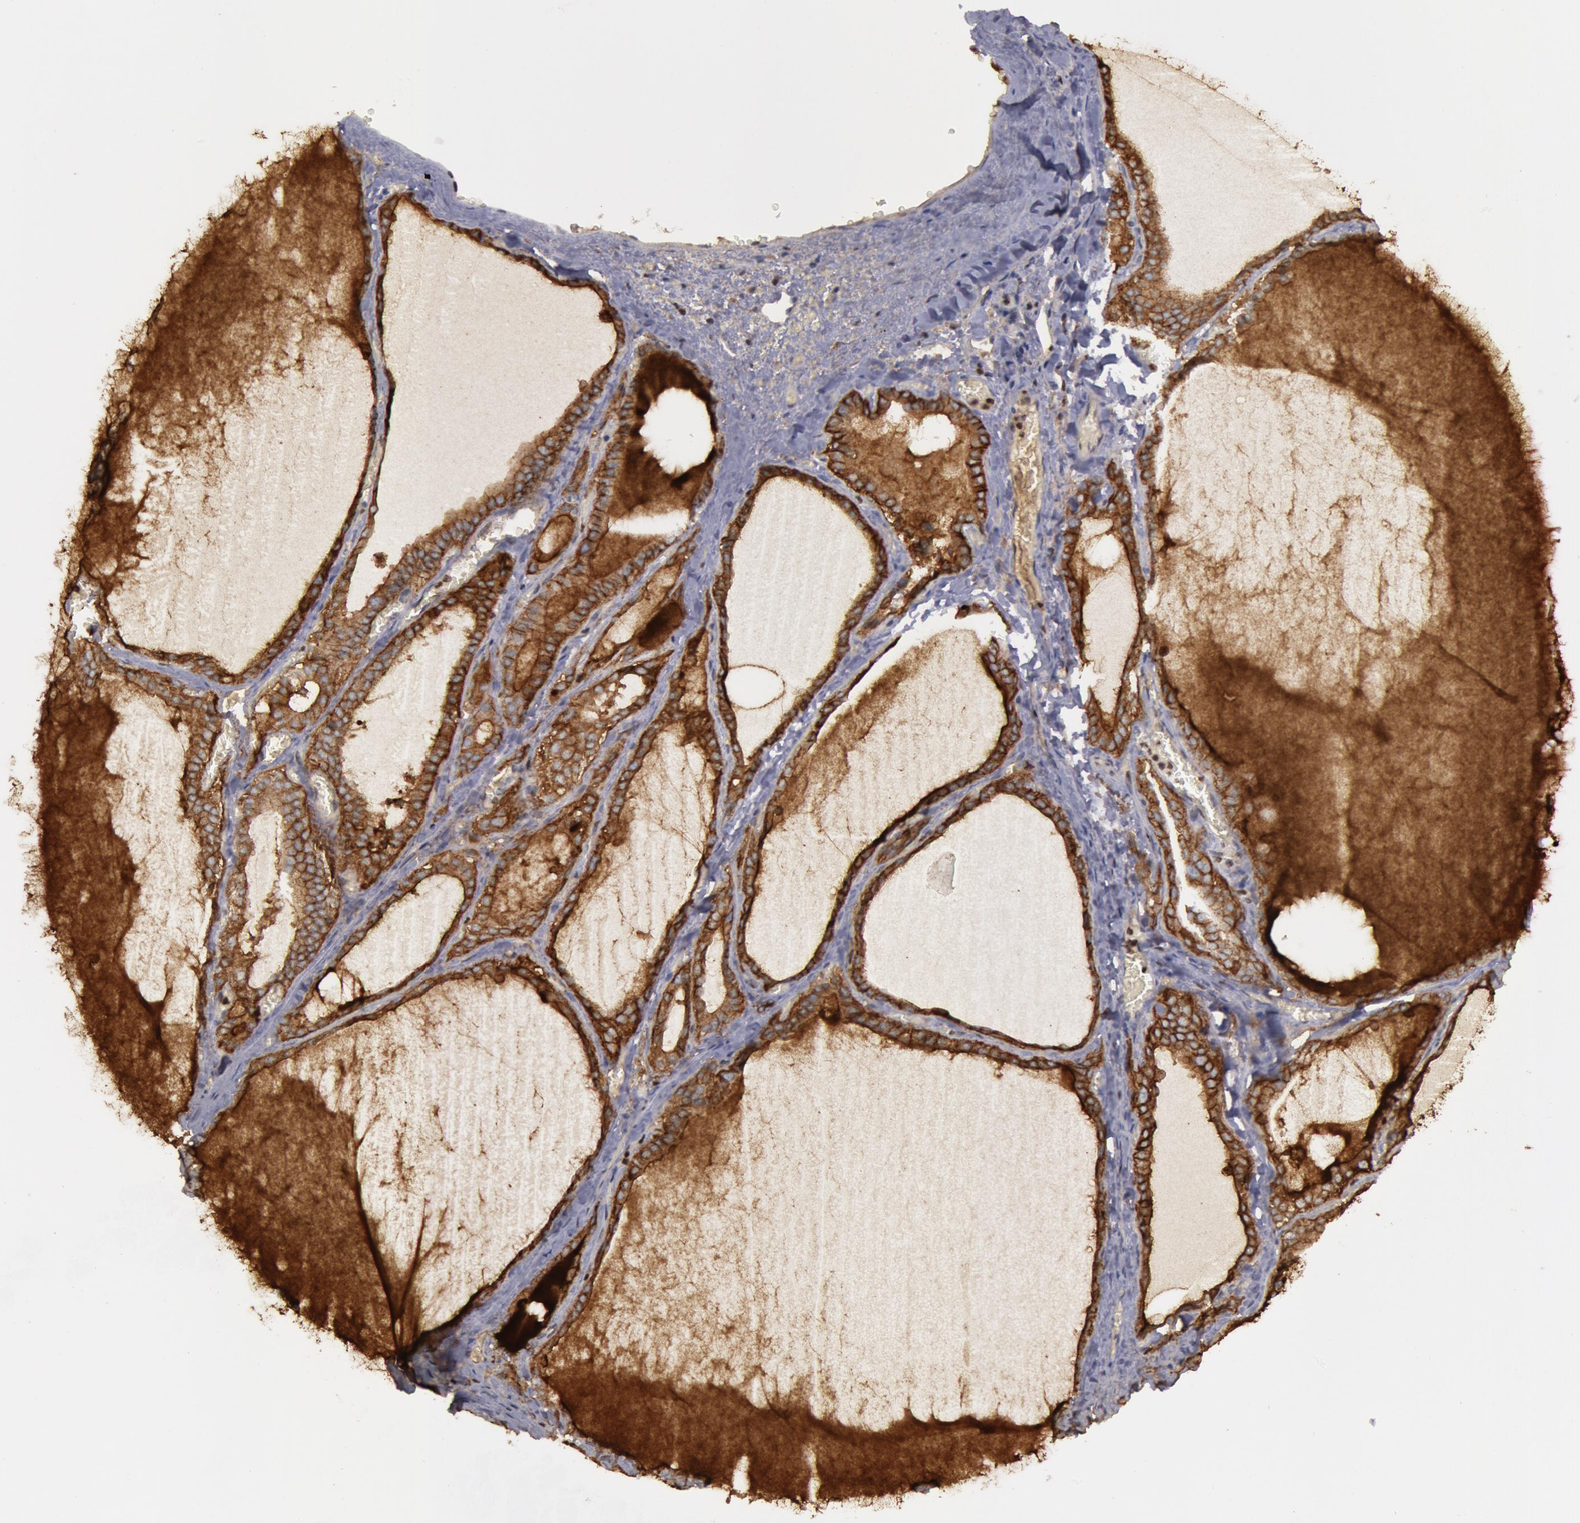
{"staining": {"intensity": "moderate", "quantity": ">75%", "location": "cytoplasmic/membranous"}, "tissue": "thyroid gland", "cell_type": "Glandular cells", "image_type": "normal", "snomed": [{"axis": "morphology", "description": "Normal tissue, NOS"}, {"axis": "topography", "description": "Thyroid gland"}], "caption": "IHC staining of benign thyroid gland, which demonstrates medium levels of moderate cytoplasmic/membranous positivity in approximately >75% of glandular cells indicating moderate cytoplasmic/membranous protein expression. The staining was performed using DAB (brown) for protein detection and nuclei were counterstained in hematoxylin (blue).", "gene": "ERBB2", "patient": {"sex": "female", "age": 55}}